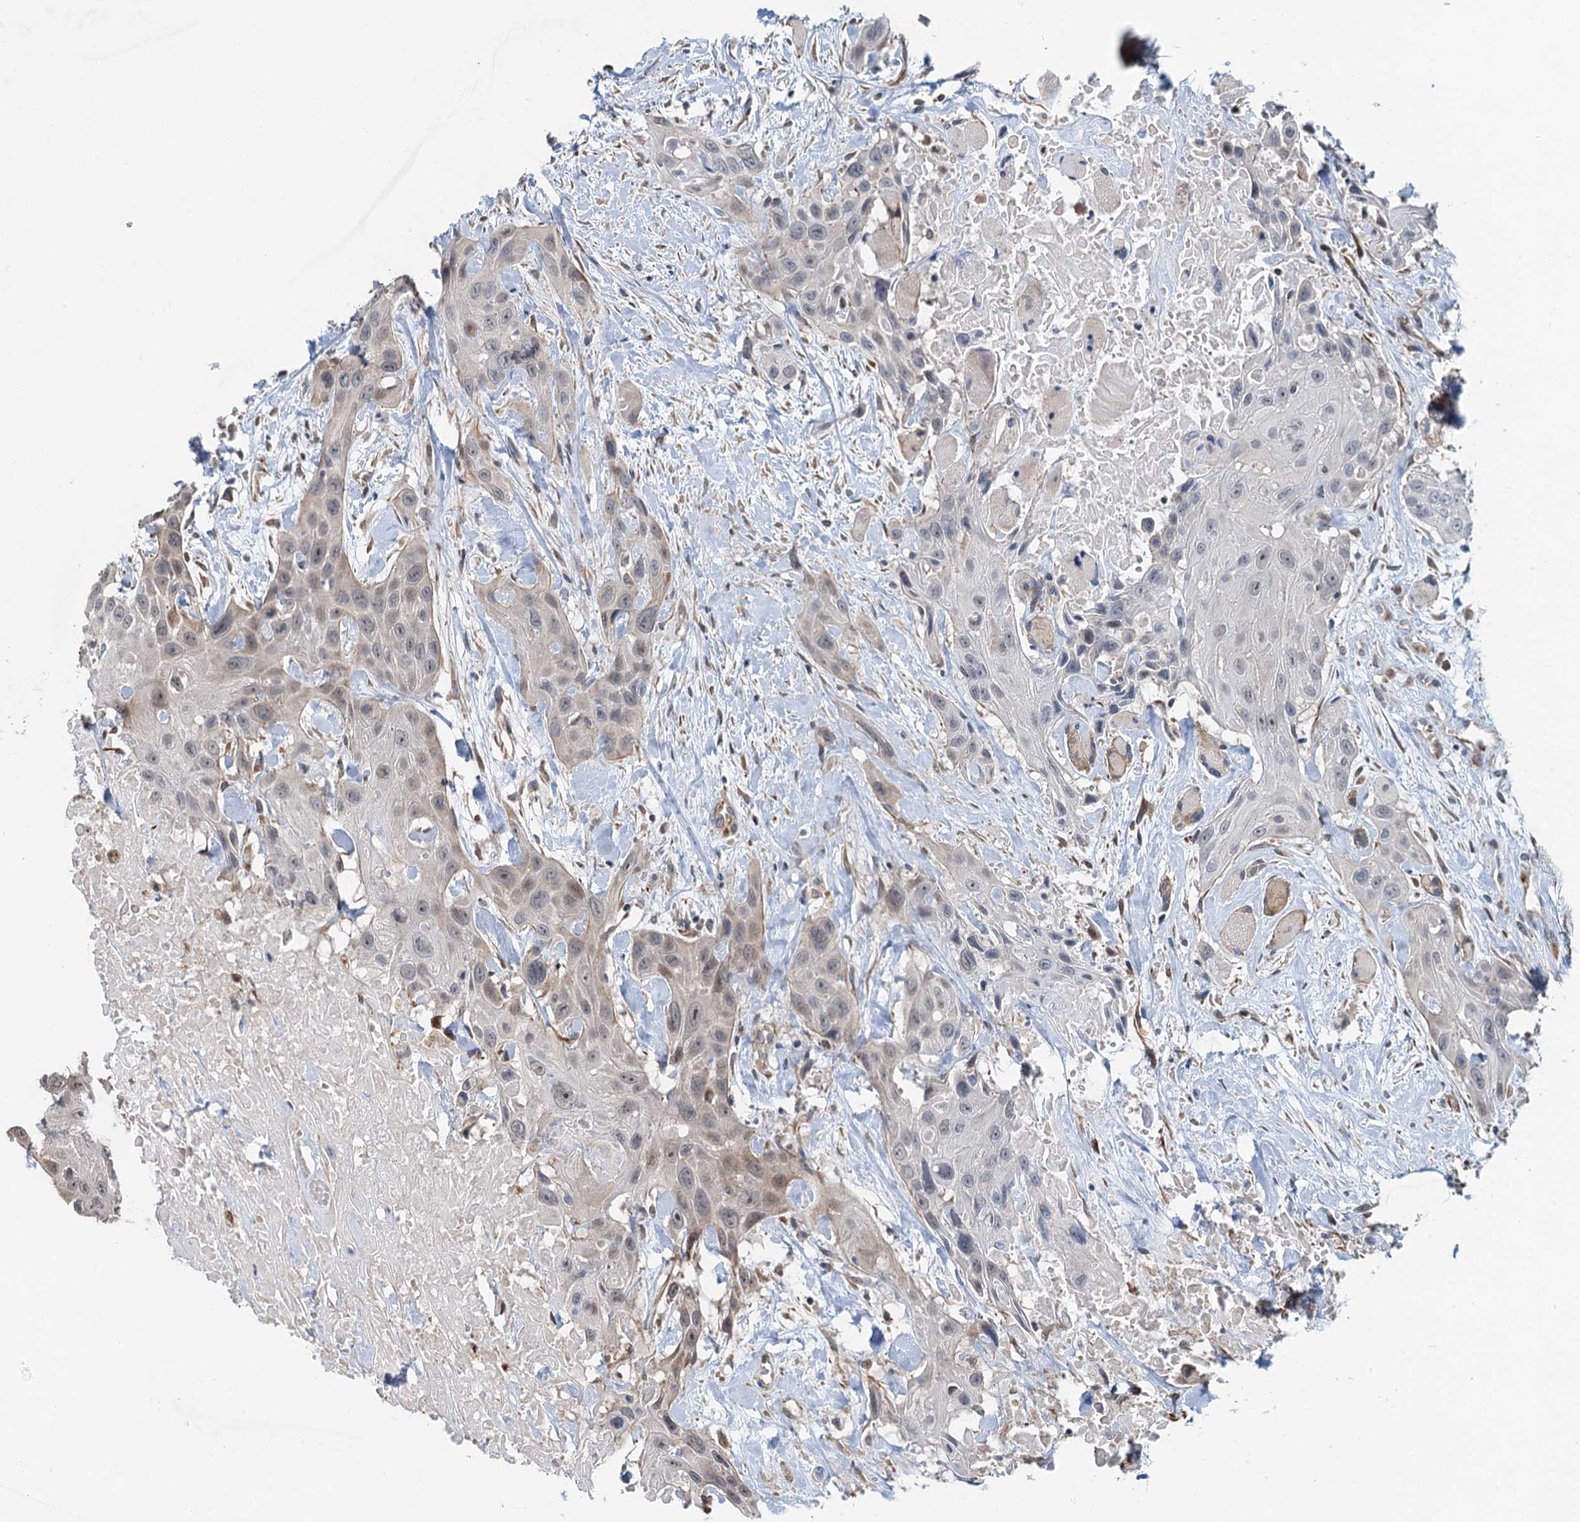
{"staining": {"intensity": "negative", "quantity": "none", "location": "none"}, "tissue": "head and neck cancer", "cell_type": "Tumor cells", "image_type": "cancer", "snomed": [{"axis": "morphology", "description": "Squamous cell carcinoma, NOS"}, {"axis": "topography", "description": "Head-Neck"}], "caption": "A micrograph of human squamous cell carcinoma (head and neck) is negative for staining in tumor cells.", "gene": "WHAMM", "patient": {"sex": "male", "age": 81}}